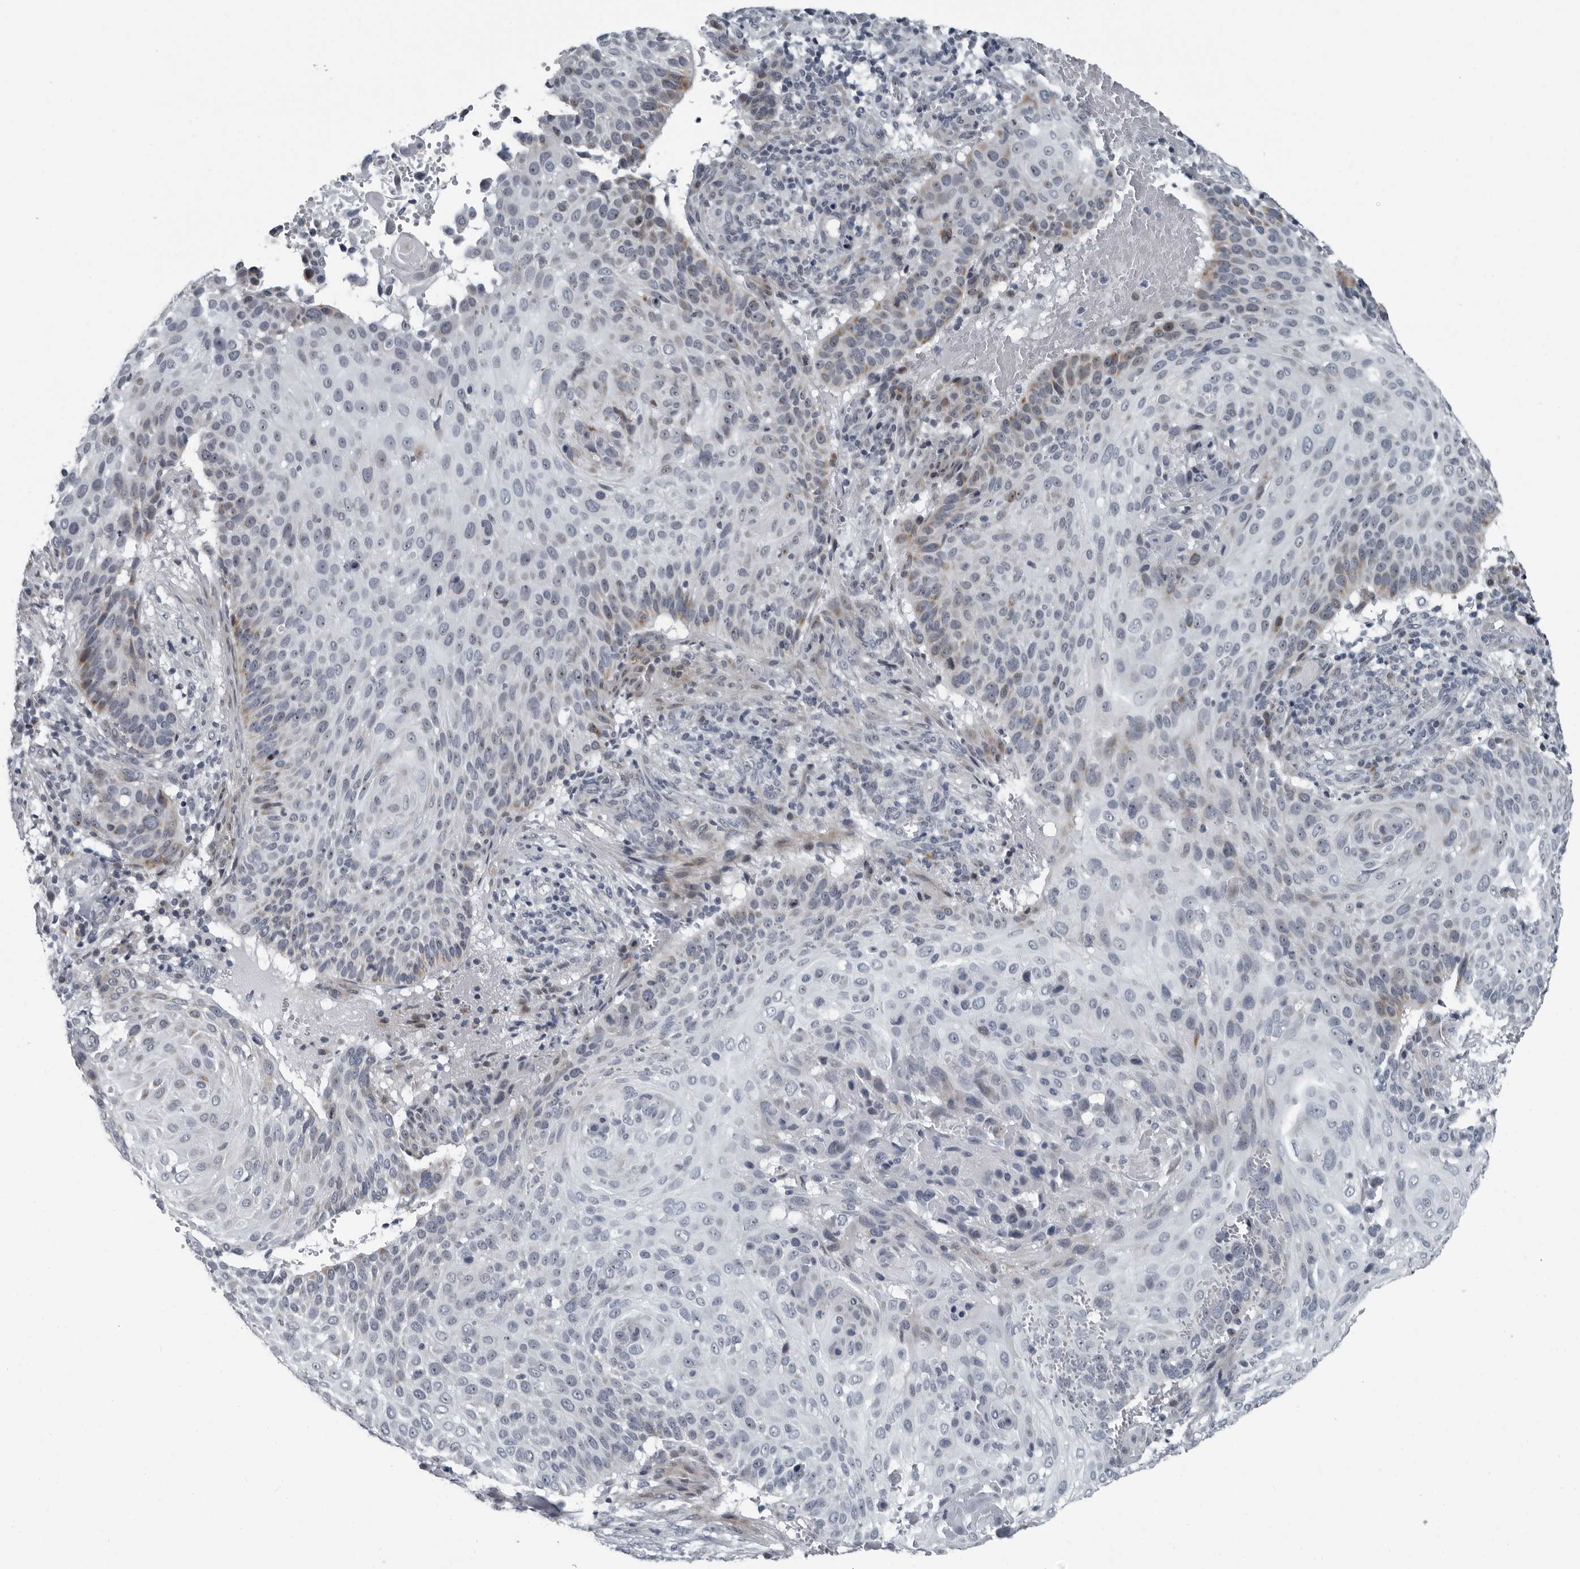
{"staining": {"intensity": "moderate", "quantity": "25%-75%", "location": "nuclear"}, "tissue": "cervical cancer", "cell_type": "Tumor cells", "image_type": "cancer", "snomed": [{"axis": "morphology", "description": "Squamous cell carcinoma, NOS"}, {"axis": "topography", "description": "Cervix"}], "caption": "Cervical cancer was stained to show a protein in brown. There is medium levels of moderate nuclear positivity in approximately 25%-75% of tumor cells.", "gene": "PDCD11", "patient": {"sex": "female", "age": 74}}